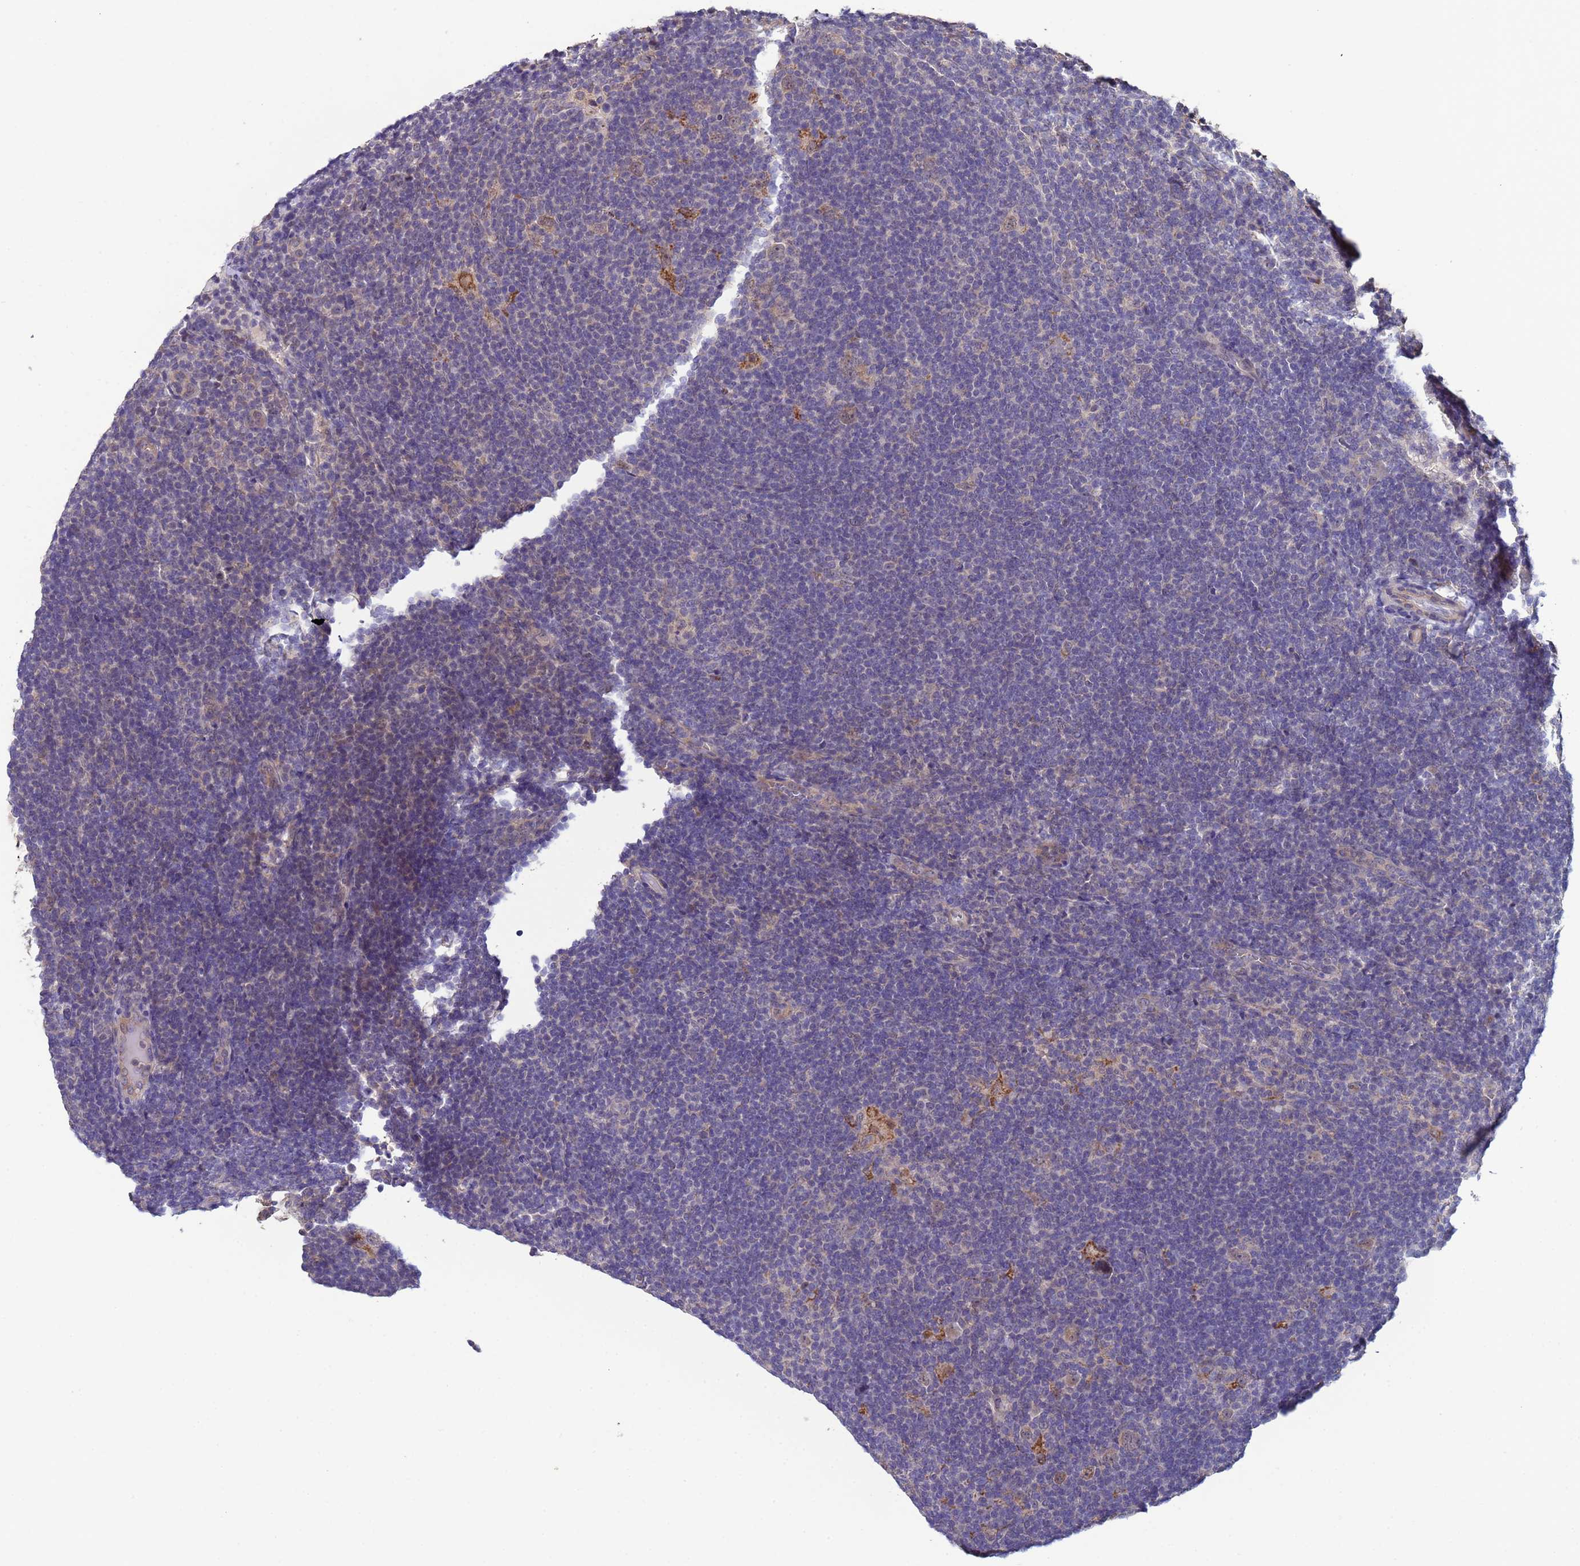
{"staining": {"intensity": "negative", "quantity": "none", "location": "none"}, "tissue": "lymphoma", "cell_type": "Tumor cells", "image_type": "cancer", "snomed": [{"axis": "morphology", "description": "Hodgkin's disease, NOS"}, {"axis": "topography", "description": "Lymph node"}], "caption": "Tumor cells show no significant expression in Hodgkin's disease. (DAB (3,3'-diaminobenzidine) IHC with hematoxylin counter stain).", "gene": "CLHC1", "patient": {"sex": "female", "age": 57}}